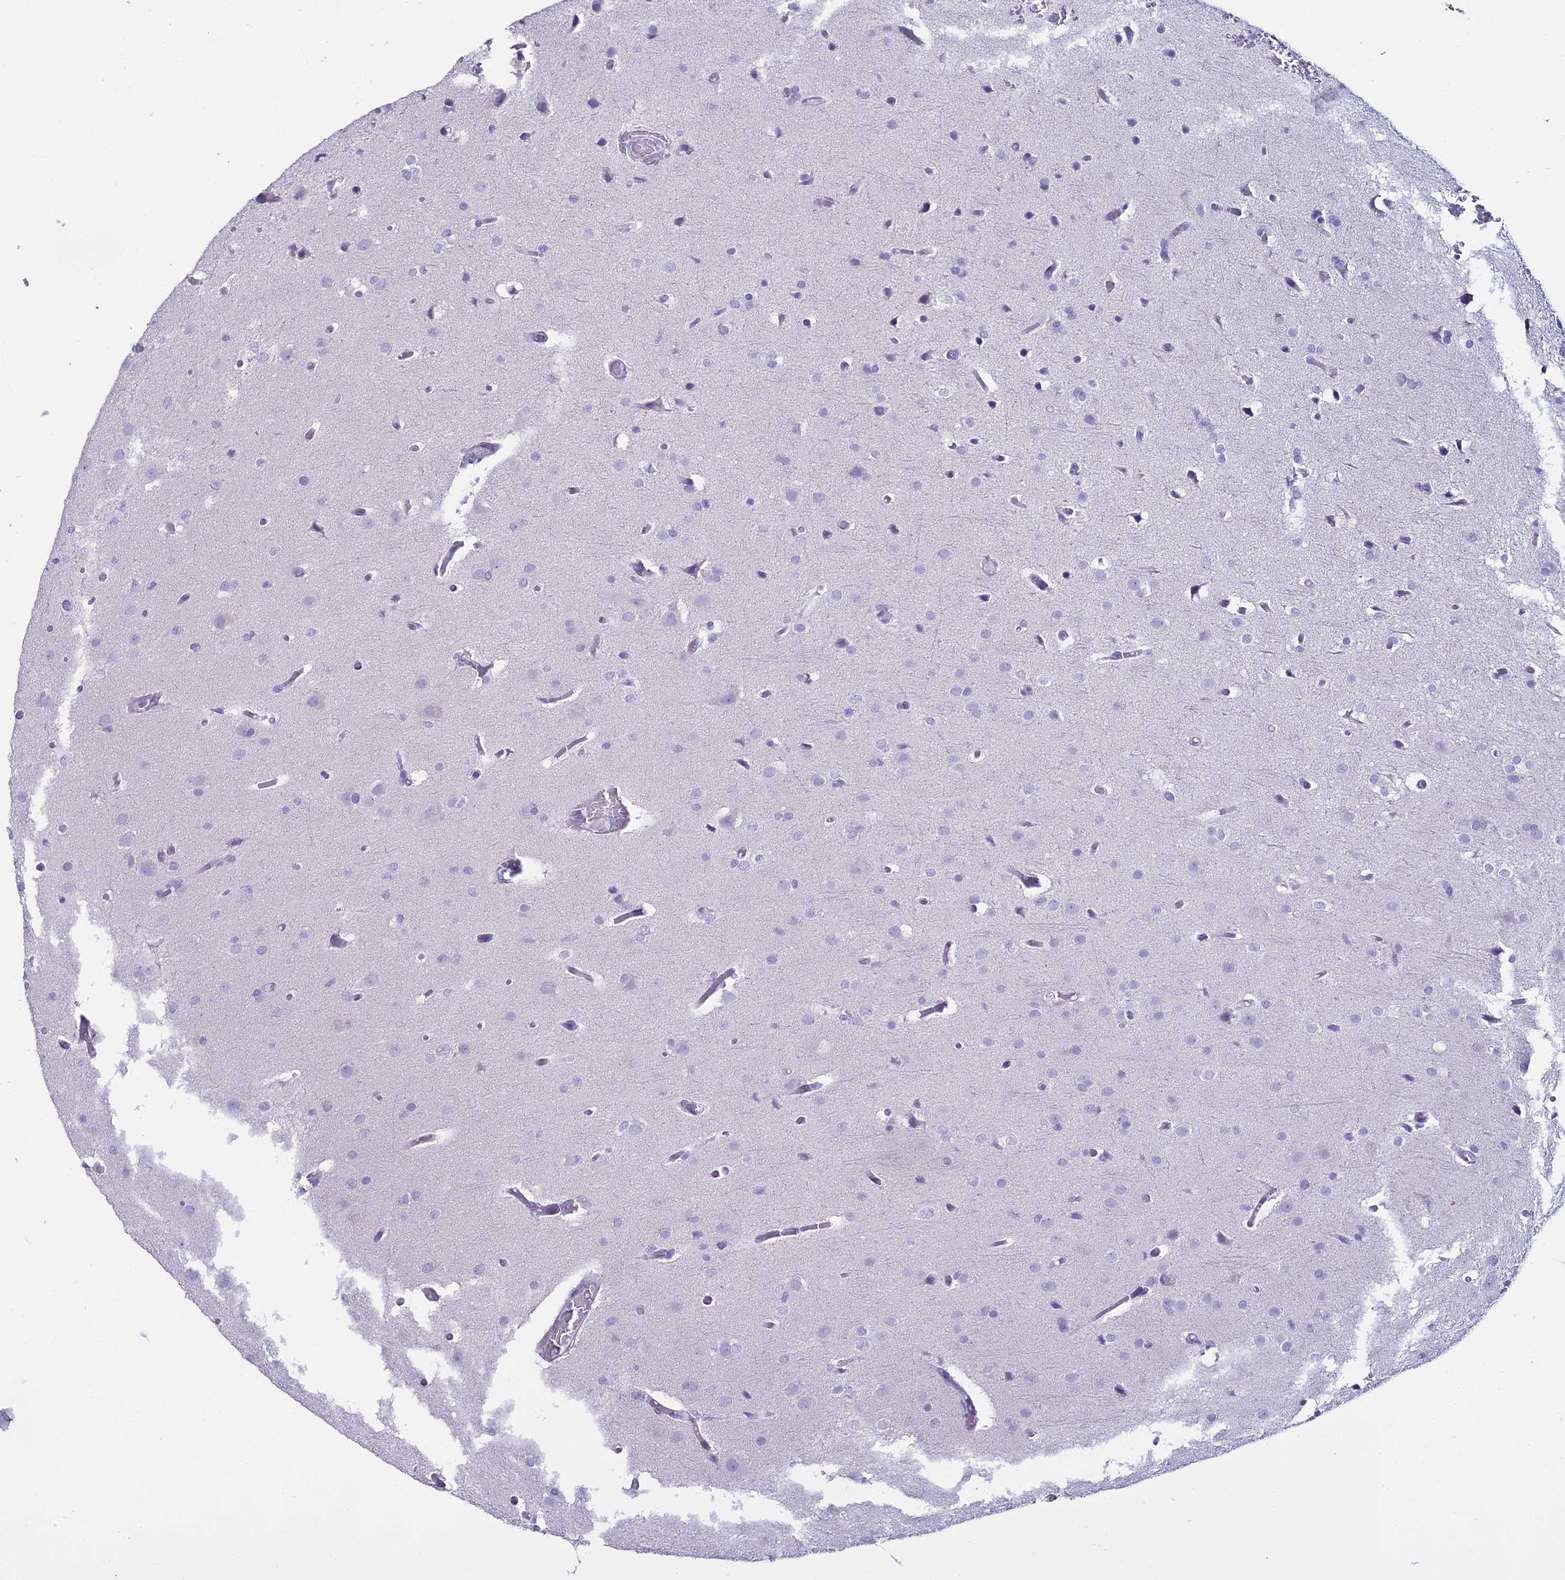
{"staining": {"intensity": "negative", "quantity": "none", "location": "none"}, "tissue": "glioma", "cell_type": "Tumor cells", "image_type": "cancer", "snomed": [{"axis": "morphology", "description": "Glioma, malignant, High grade"}, {"axis": "topography", "description": "Brain"}], "caption": "Immunohistochemistry photomicrograph of glioma stained for a protein (brown), which exhibits no staining in tumor cells.", "gene": "ALPP", "patient": {"sex": "female", "age": 50}}